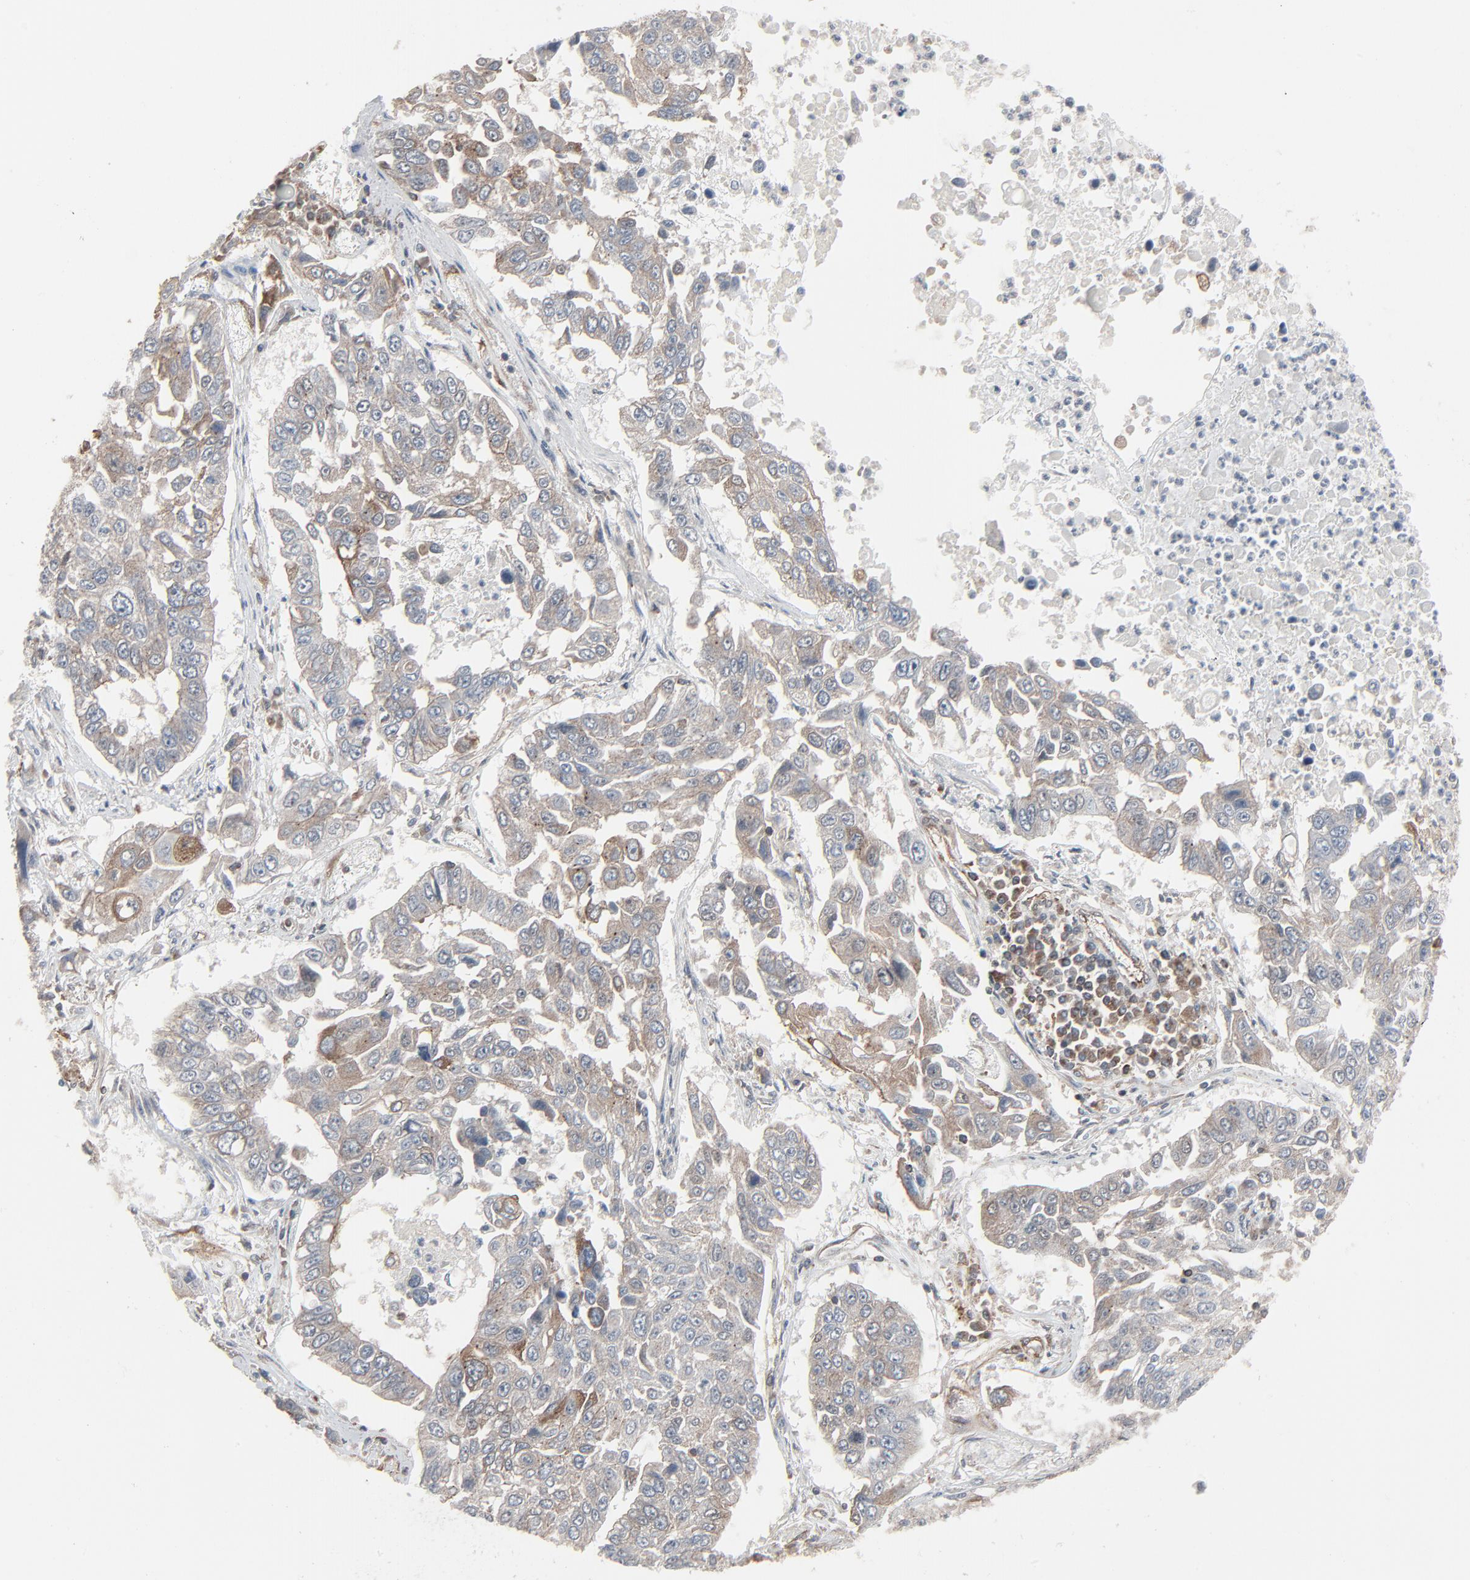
{"staining": {"intensity": "weak", "quantity": "<25%", "location": "cytoplasmic/membranous"}, "tissue": "lung cancer", "cell_type": "Tumor cells", "image_type": "cancer", "snomed": [{"axis": "morphology", "description": "Squamous cell carcinoma, NOS"}, {"axis": "topography", "description": "Lung"}], "caption": "The immunohistochemistry (IHC) image has no significant positivity in tumor cells of lung cancer tissue.", "gene": "OPTN", "patient": {"sex": "male", "age": 71}}